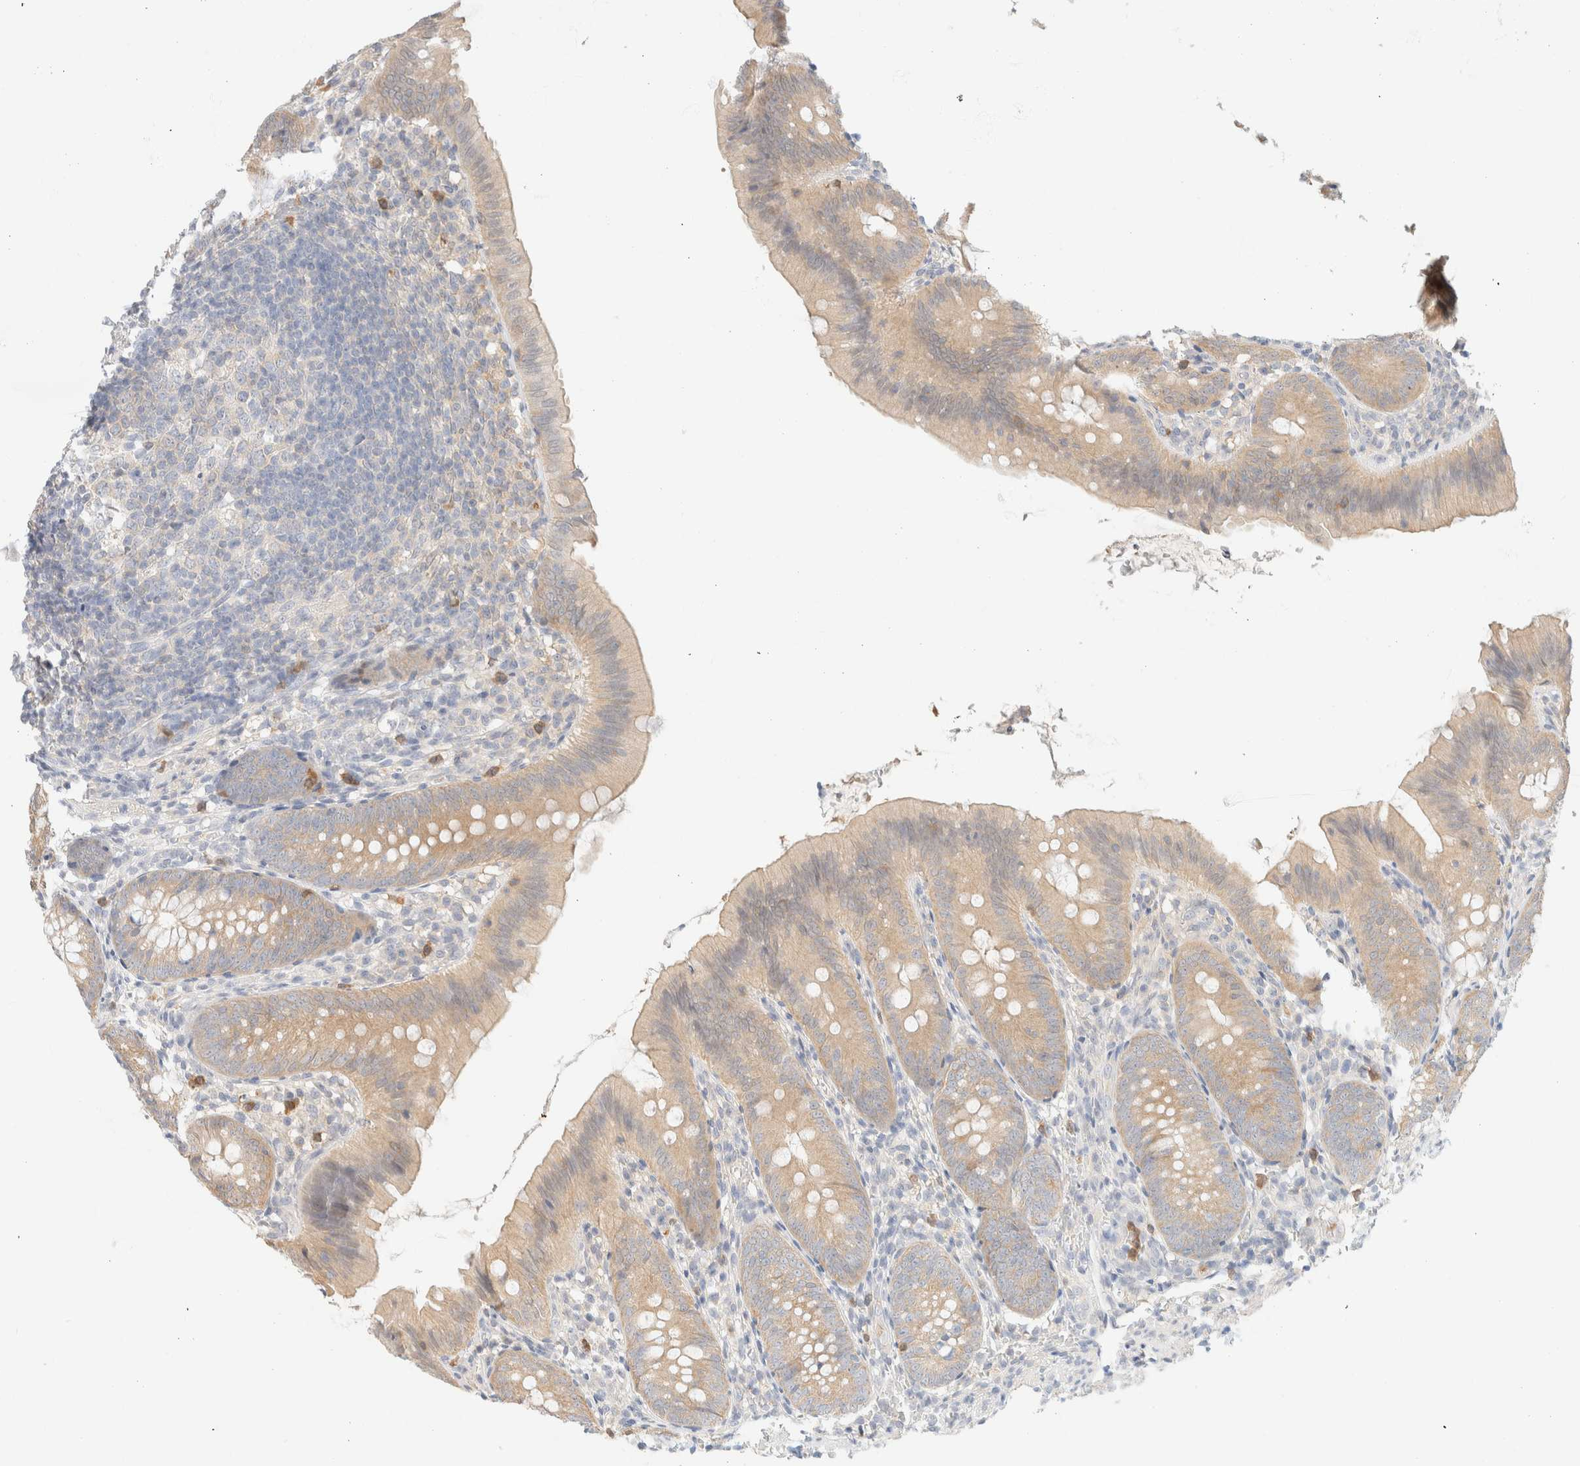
{"staining": {"intensity": "weak", "quantity": ">75%", "location": "cytoplasmic/membranous"}, "tissue": "appendix", "cell_type": "Glandular cells", "image_type": "normal", "snomed": [{"axis": "morphology", "description": "Normal tissue, NOS"}, {"axis": "topography", "description": "Appendix"}], "caption": "Glandular cells demonstrate low levels of weak cytoplasmic/membranous expression in about >75% of cells in unremarkable appendix.", "gene": "GPI", "patient": {"sex": "male", "age": 1}}